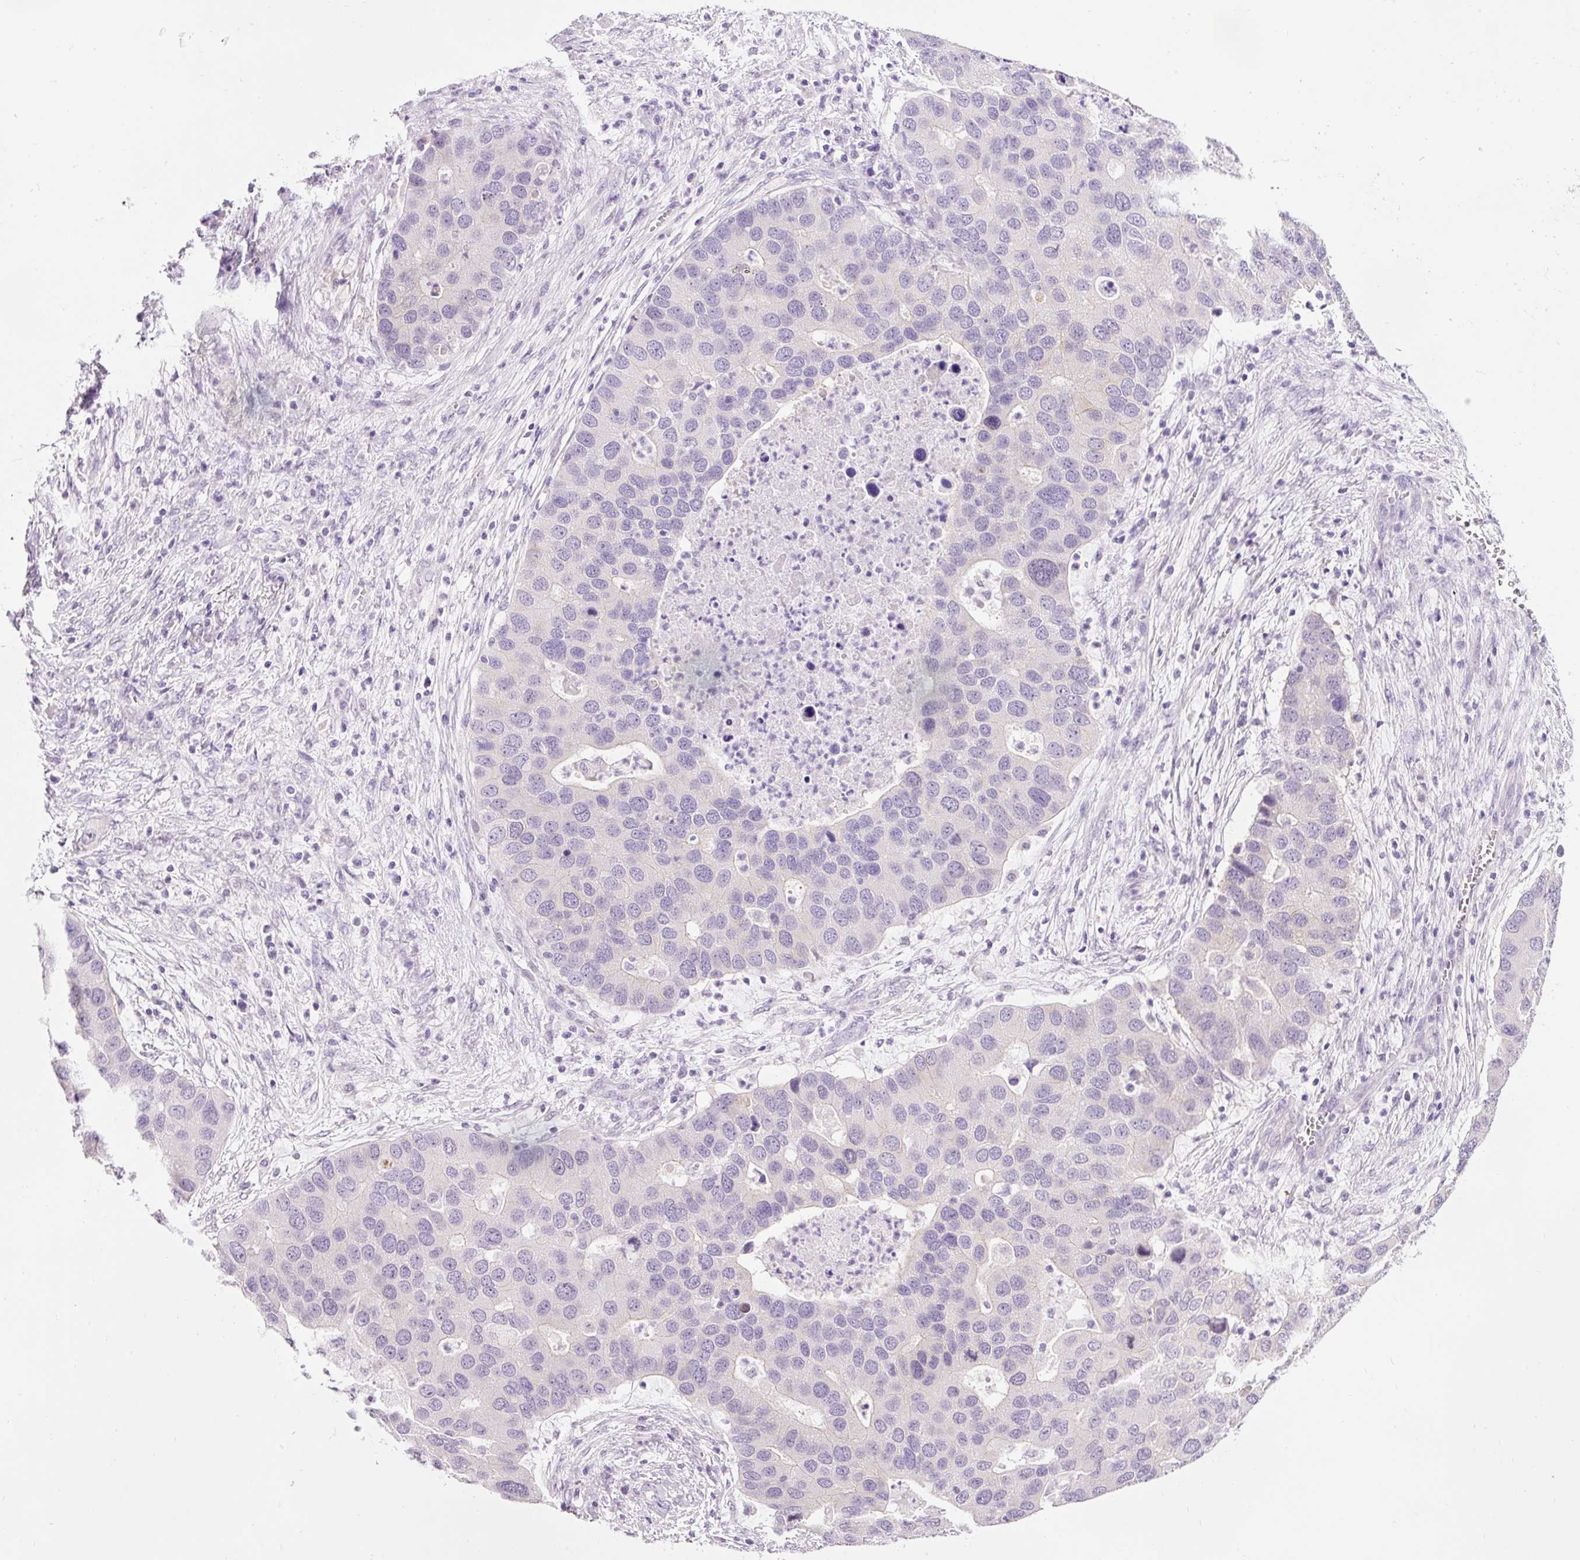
{"staining": {"intensity": "negative", "quantity": "none", "location": "none"}, "tissue": "lung cancer", "cell_type": "Tumor cells", "image_type": "cancer", "snomed": [{"axis": "morphology", "description": "Aneuploidy"}, {"axis": "morphology", "description": "Adenocarcinoma, NOS"}, {"axis": "topography", "description": "Lymph node"}, {"axis": "topography", "description": "Lung"}], "caption": "An IHC histopathology image of adenocarcinoma (lung) is shown. There is no staining in tumor cells of adenocarcinoma (lung).", "gene": "DHRS11", "patient": {"sex": "female", "age": 74}}